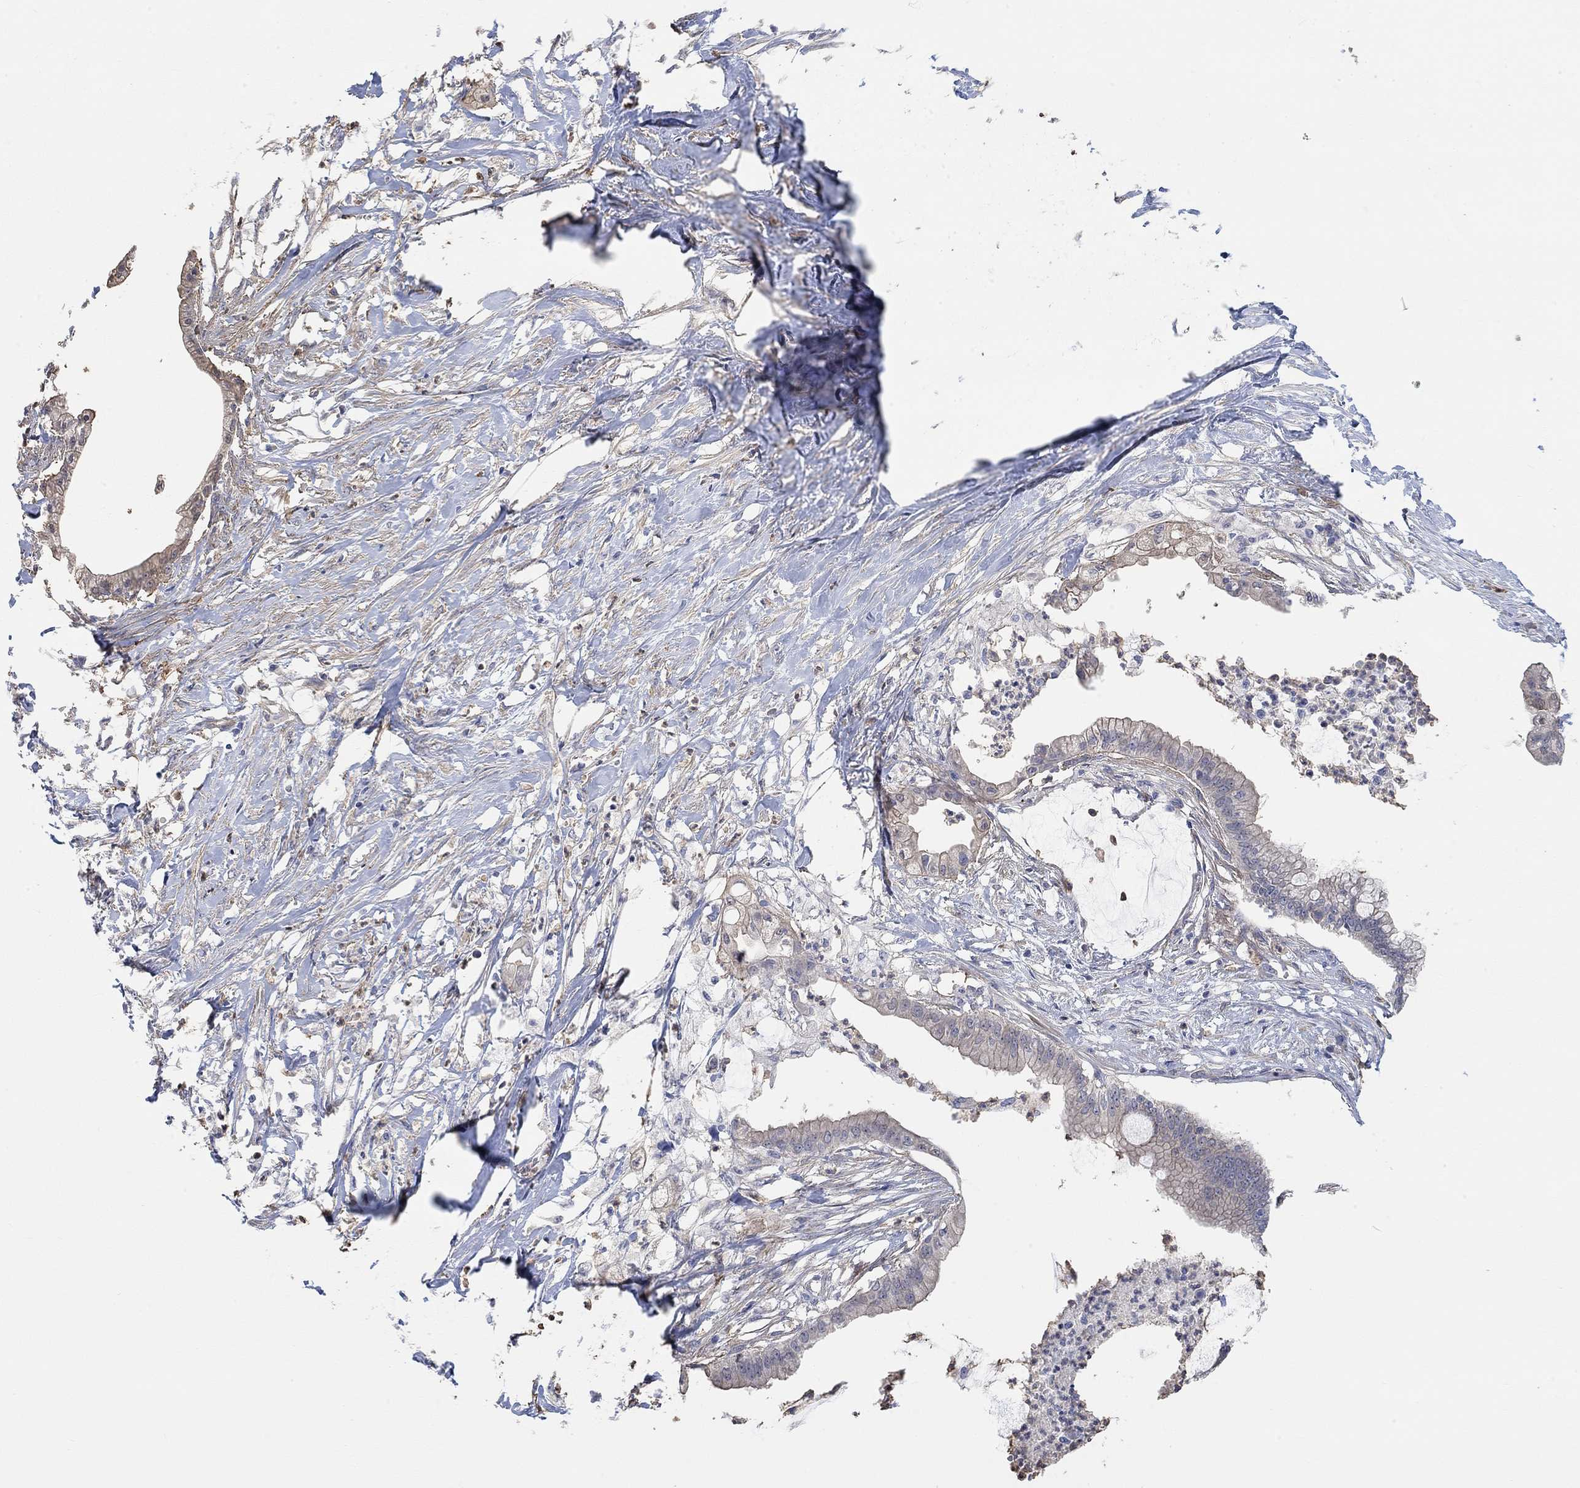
{"staining": {"intensity": "moderate", "quantity": "<25%", "location": "cytoplasmic/membranous"}, "tissue": "pancreatic cancer", "cell_type": "Tumor cells", "image_type": "cancer", "snomed": [{"axis": "morphology", "description": "Normal tissue, NOS"}, {"axis": "morphology", "description": "Adenocarcinoma, NOS"}, {"axis": "topography", "description": "Pancreas"}], "caption": "Protein expression analysis of pancreatic cancer reveals moderate cytoplasmic/membranous positivity in approximately <25% of tumor cells. Nuclei are stained in blue.", "gene": "SYT16", "patient": {"sex": "female", "age": 58}}